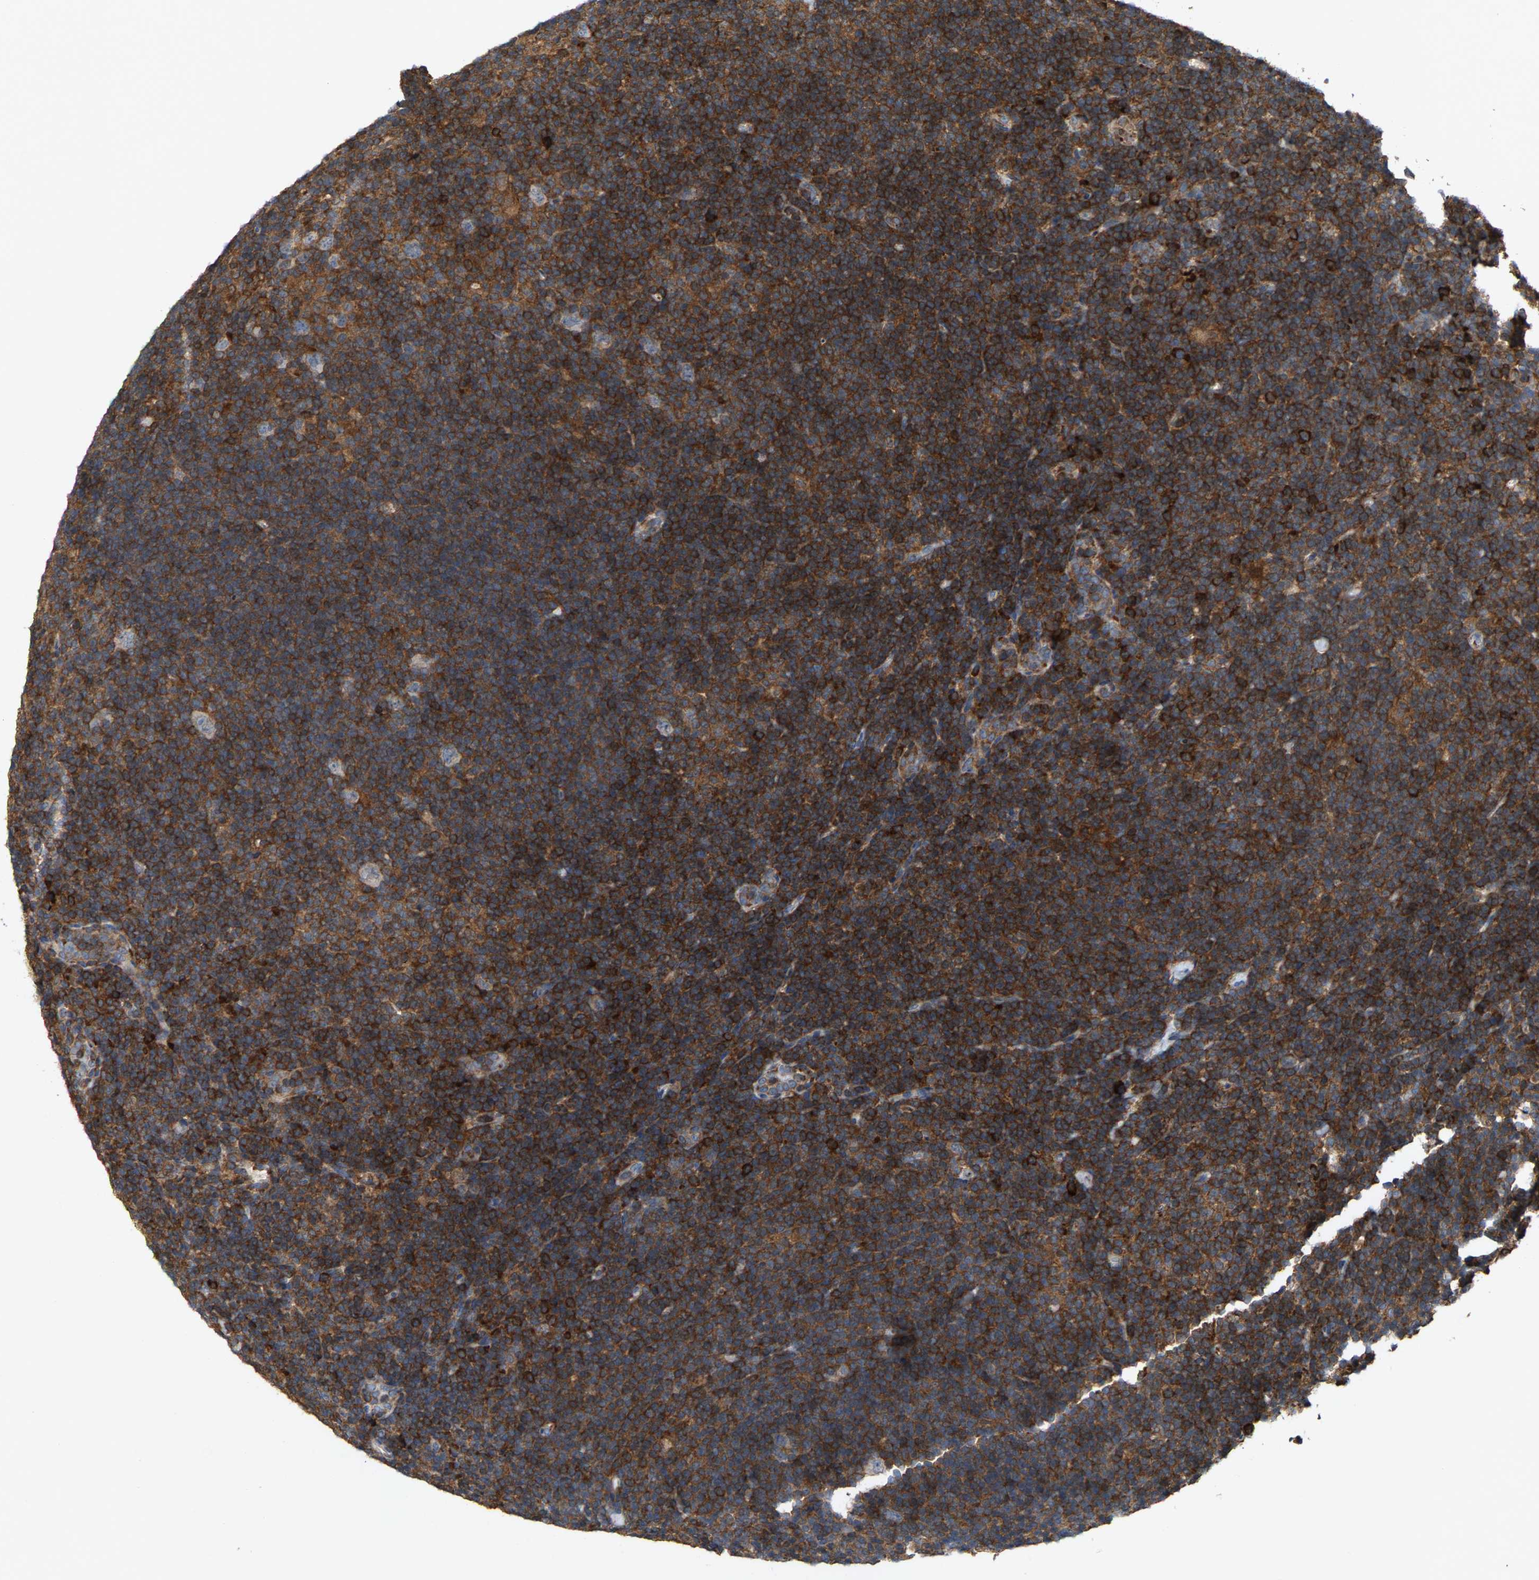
{"staining": {"intensity": "weak", "quantity": "<25%", "location": "cytoplasmic/membranous"}, "tissue": "lymphoma", "cell_type": "Tumor cells", "image_type": "cancer", "snomed": [{"axis": "morphology", "description": "Hodgkin's disease, NOS"}, {"axis": "topography", "description": "Lymph node"}], "caption": "DAB (3,3'-diaminobenzidine) immunohistochemical staining of human Hodgkin's disease demonstrates no significant staining in tumor cells.", "gene": "FGD3", "patient": {"sex": "female", "age": 57}}